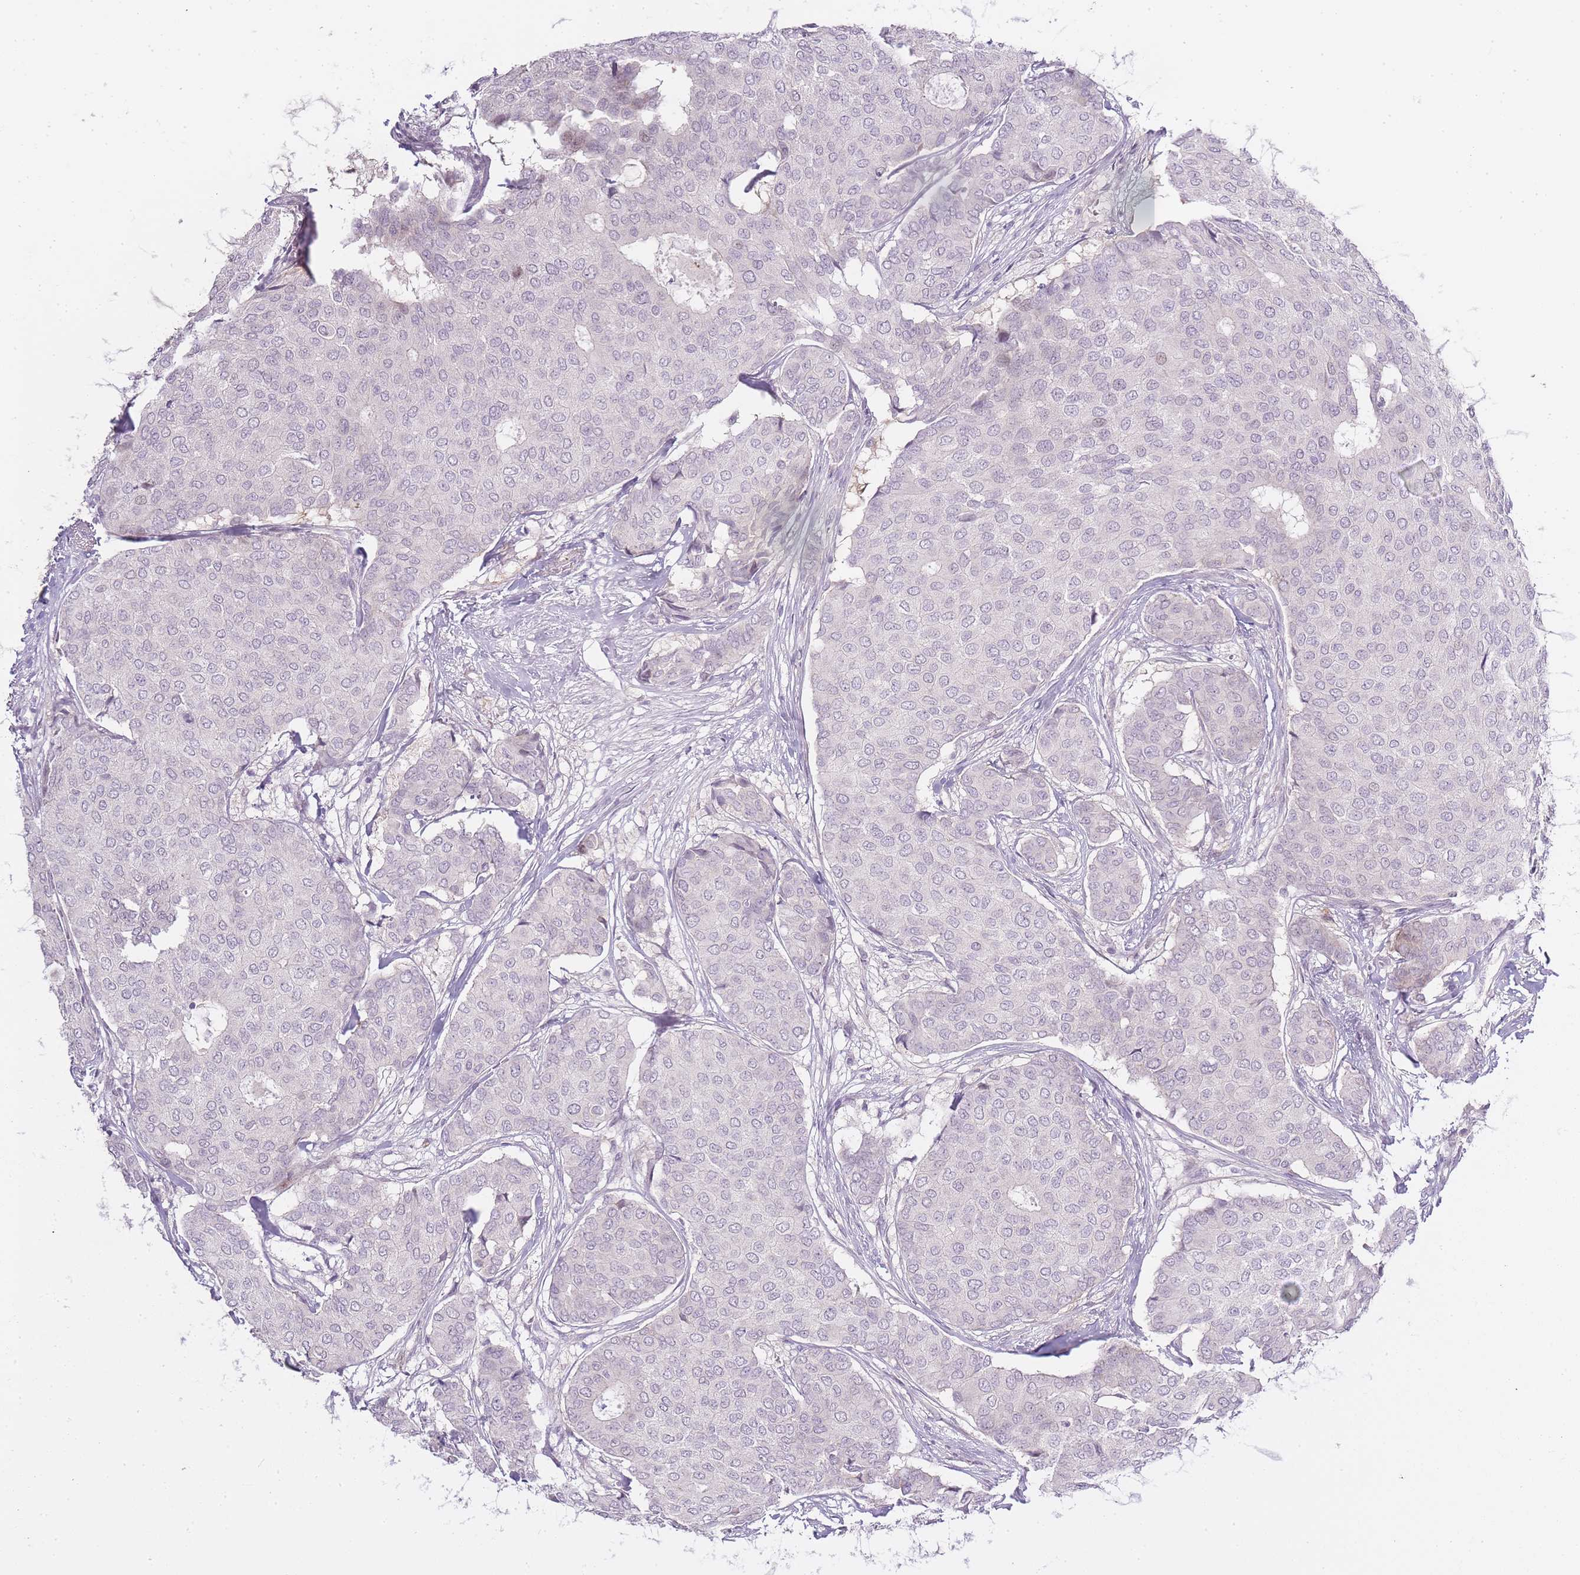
{"staining": {"intensity": "negative", "quantity": "none", "location": "none"}, "tissue": "breast cancer", "cell_type": "Tumor cells", "image_type": "cancer", "snomed": [{"axis": "morphology", "description": "Duct carcinoma"}, {"axis": "topography", "description": "Breast"}], "caption": "Immunohistochemistry micrograph of neoplastic tissue: human breast intraductal carcinoma stained with DAB (3,3'-diaminobenzidine) exhibits no significant protein positivity in tumor cells.", "gene": "OGG1", "patient": {"sex": "female", "age": 75}}